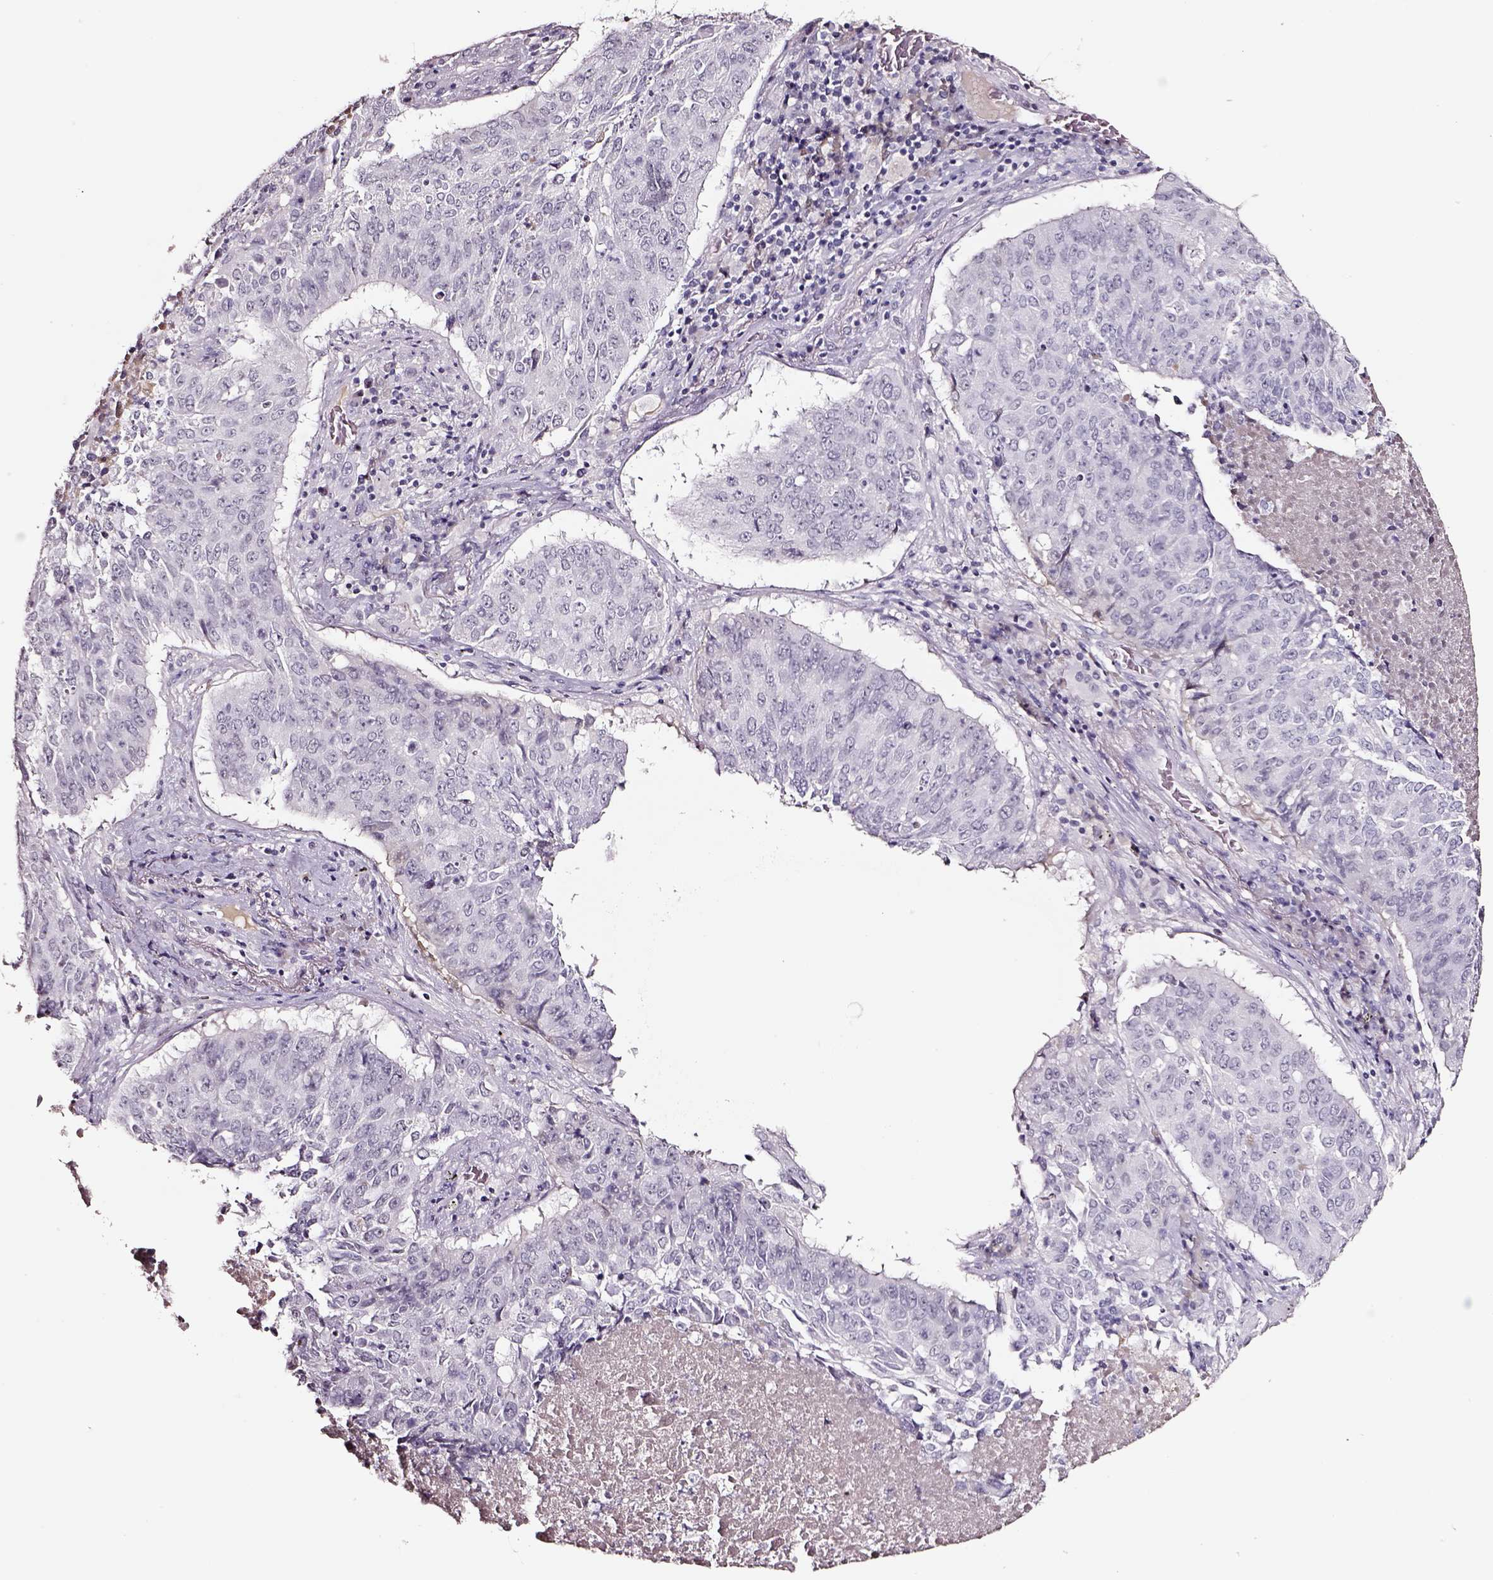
{"staining": {"intensity": "negative", "quantity": "none", "location": "none"}, "tissue": "lung cancer", "cell_type": "Tumor cells", "image_type": "cancer", "snomed": [{"axis": "morphology", "description": "Normal tissue, NOS"}, {"axis": "morphology", "description": "Squamous cell carcinoma, NOS"}, {"axis": "topography", "description": "Bronchus"}, {"axis": "topography", "description": "Lung"}], "caption": "Lung cancer (squamous cell carcinoma) was stained to show a protein in brown. There is no significant expression in tumor cells.", "gene": "SMIM17", "patient": {"sex": "male", "age": 64}}